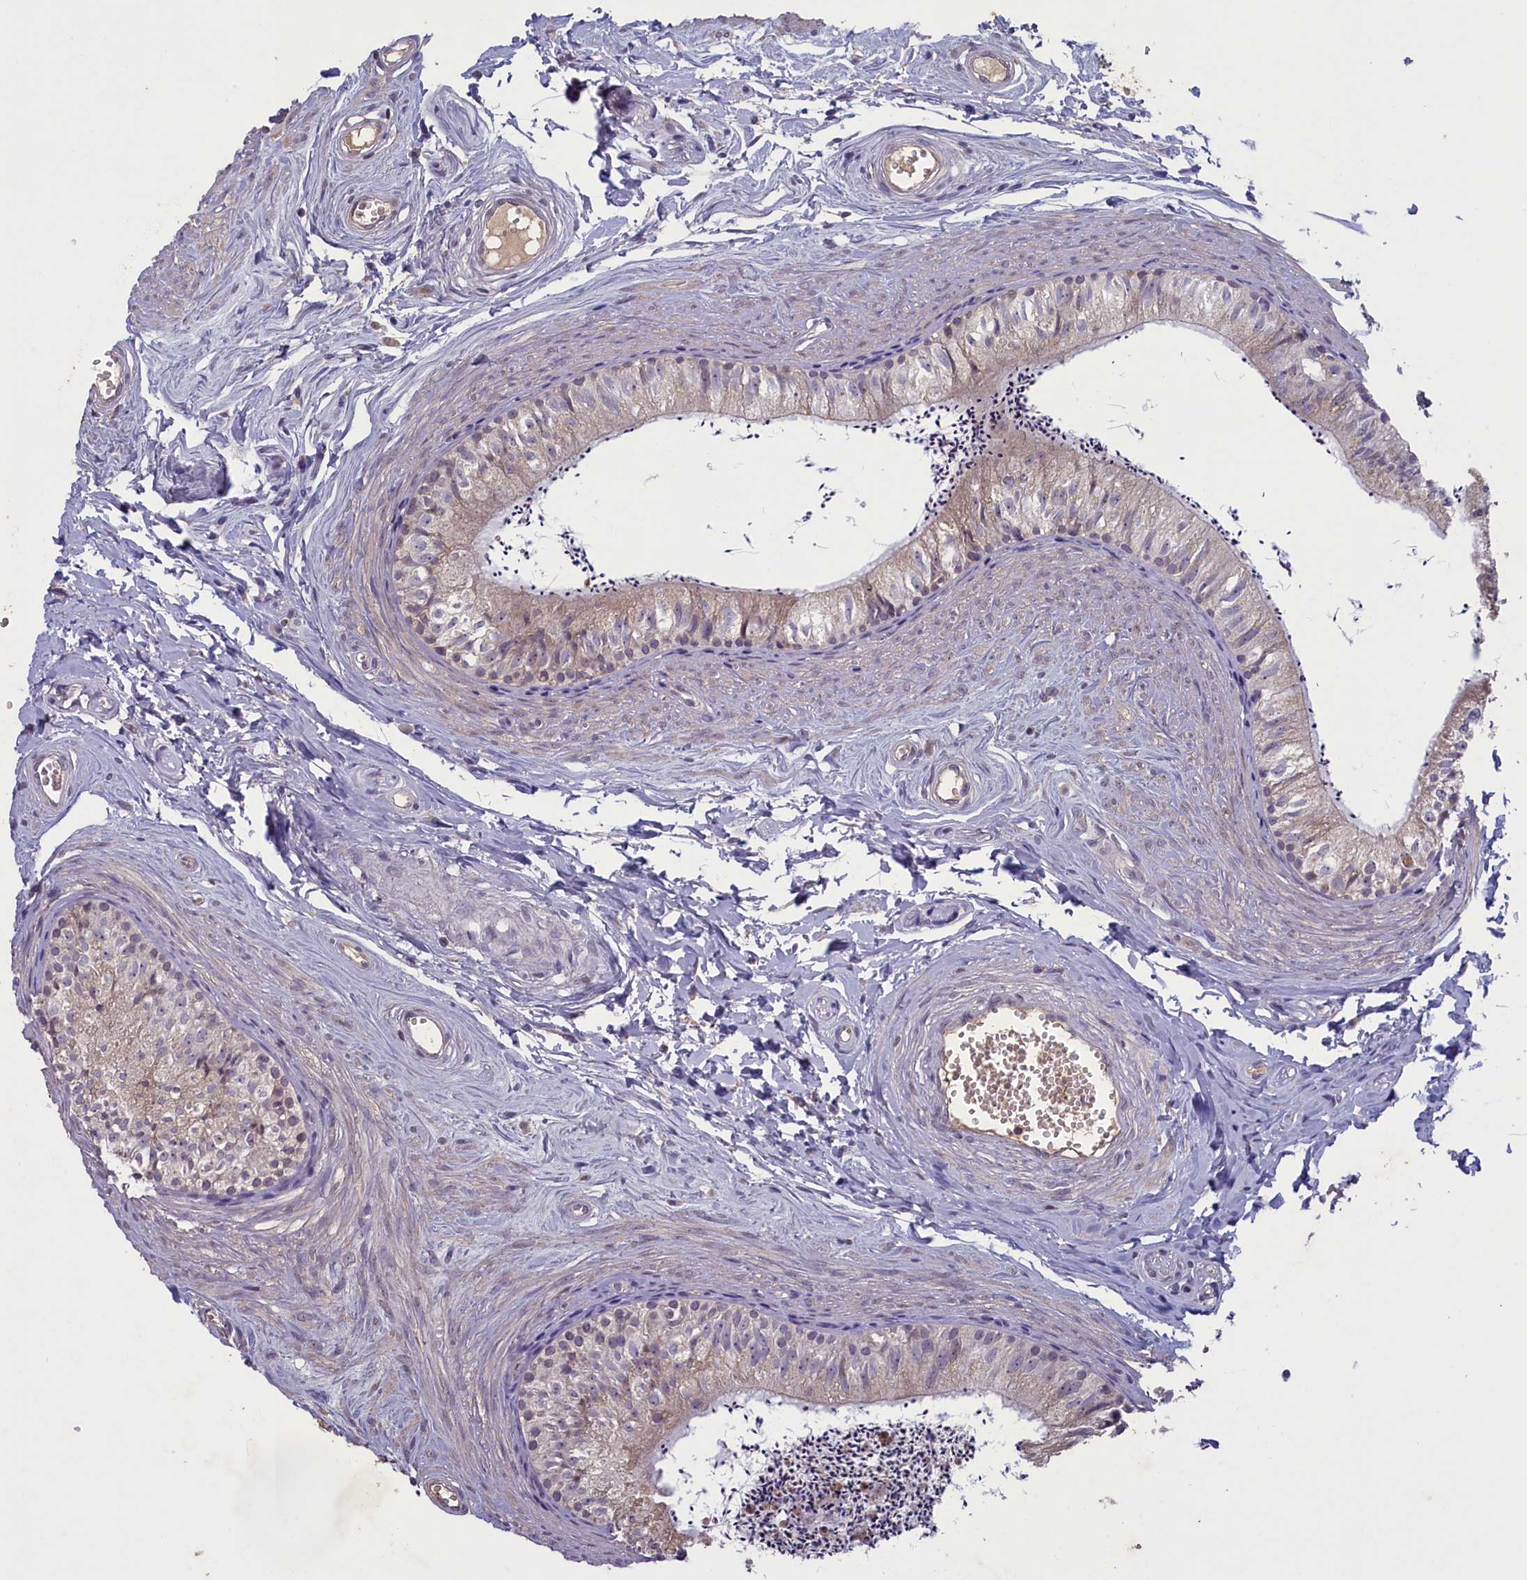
{"staining": {"intensity": "moderate", "quantity": "<25%", "location": "cytoplasmic/membranous"}, "tissue": "epididymis", "cell_type": "Glandular cells", "image_type": "normal", "snomed": [{"axis": "morphology", "description": "Normal tissue, NOS"}, {"axis": "topography", "description": "Epididymis"}], "caption": "About <25% of glandular cells in benign epididymis display moderate cytoplasmic/membranous protein expression as visualized by brown immunohistochemical staining.", "gene": "ATF7IP2", "patient": {"sex": "male", "age": 56}}